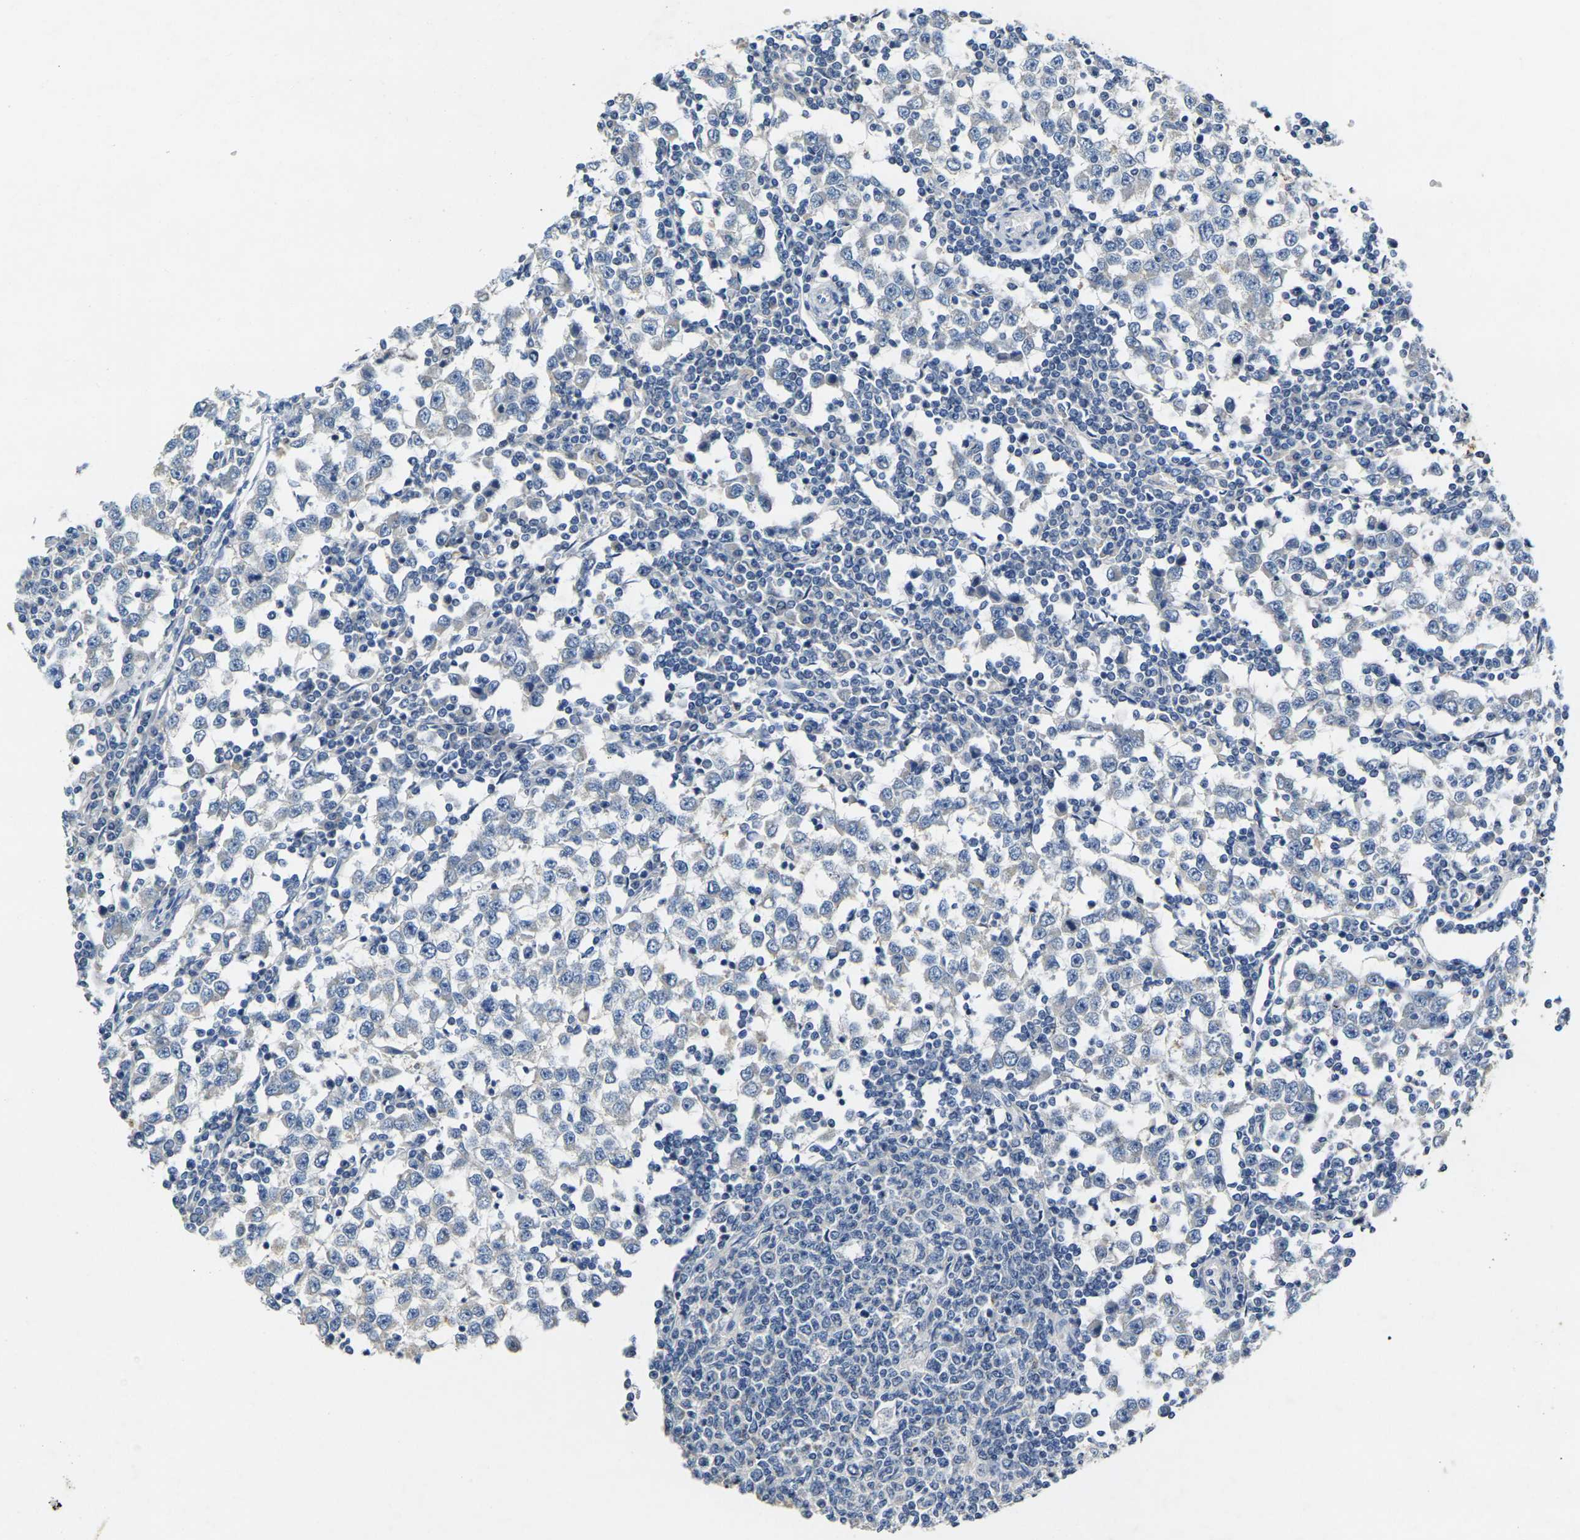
{"staining": {"intensity": "negative", "quantity": "none", "location": "none"}, "tissue": "testis cancer", "cell_type": "Tumor cells", "image_type": "cancer", "snomed": [{"axis": "morphology", "description": "Seminoma, NOS"}, {"axis": "topography", "description": "Testis"}], "caption": "Tumor cells are negative for brown protein staining in testis seminoma. (Immunohistochemistry, brightfield microscopy, high magnification).", "gene": "NOCT", "patient": {"sex": "male", "age": 65}}